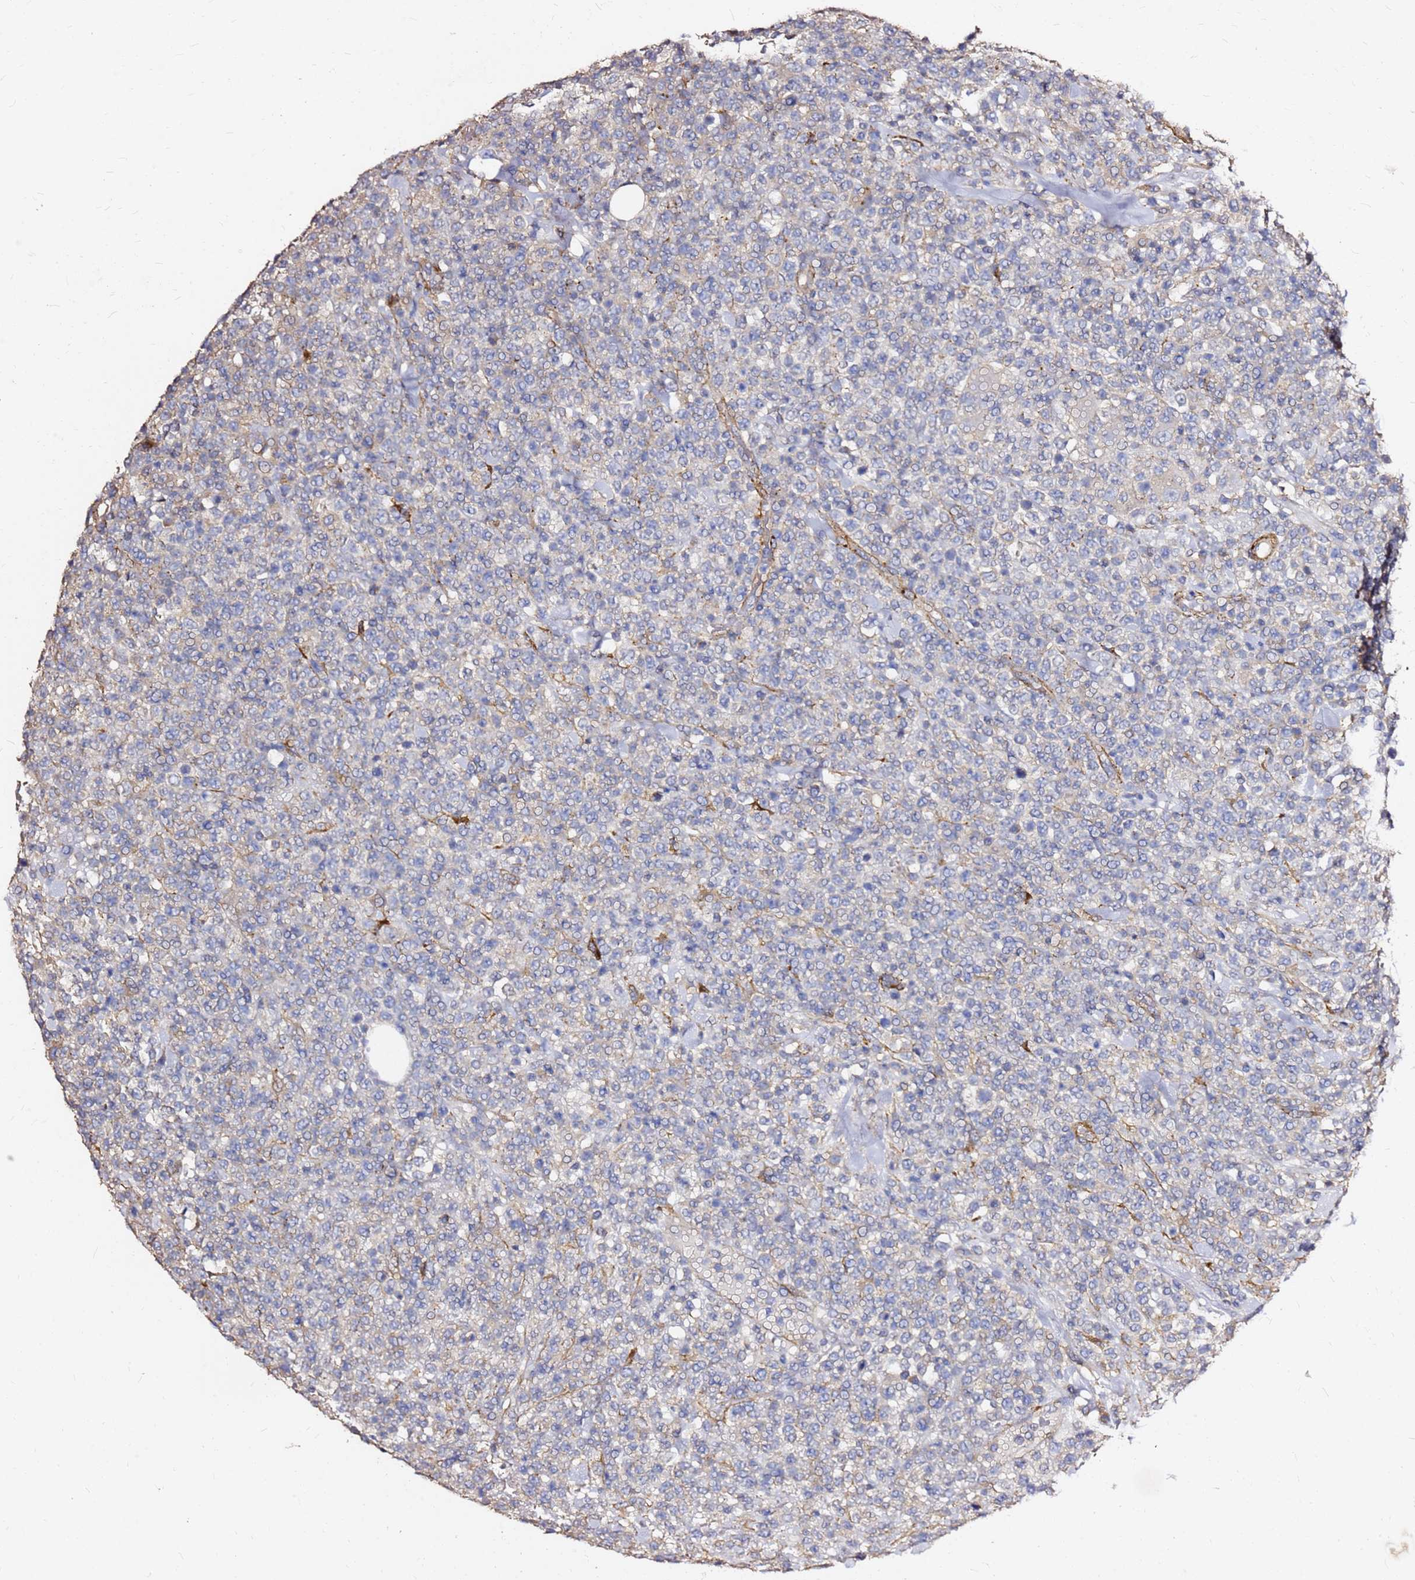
{"staining": {"intensity": "negative", "quantity": "none", "location": "none"}, "tissue": "lymphoma", "cell_type": "Tumor cells", "image_type": "cancer", "snomed": [{"axis": "morphology", "description": "Malignant lymphoma, non-Hodgkin's type, High grade"}, {"axis": "topography", "description": "Colon"}], "caption": "Immunohistochemistry histopathology image of malignant lymphoma, non-Hodgkin's type (high-grade) stained for a protein (brown), which displays no expression in tumor cells.", "gene": "EXD3", "patient": {"sex": "female", "age": 53}}